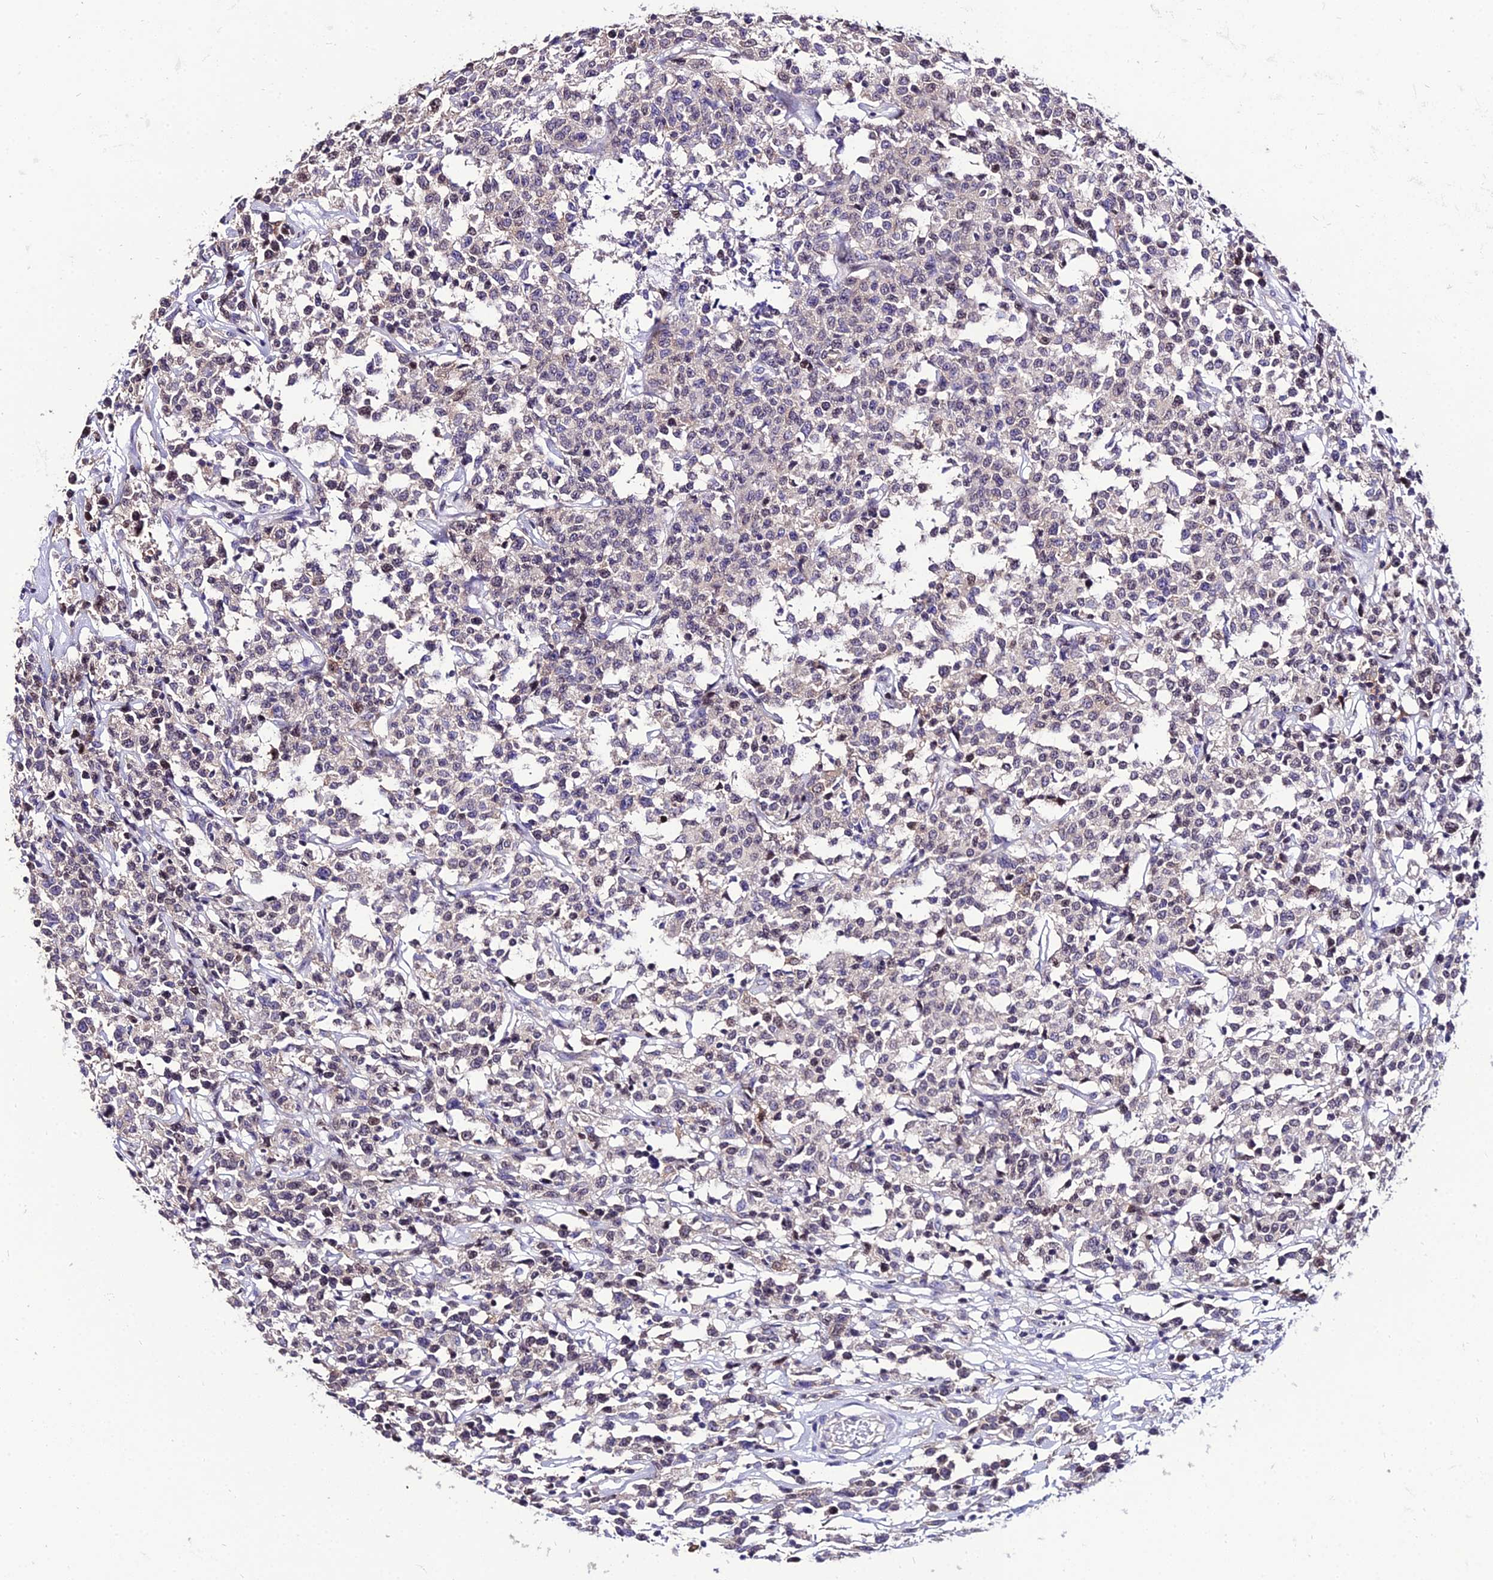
{"staining": {"intensity": "moderate", "quantity": "<25%", "location": "nuclear"}, "tissue": "lymphoma", "cell_type": "Tumor cells", "image_type": "cancer", "snomed": [{"axis": "morphology", "description": "Malignant lymphoma, non-Hodgkin's type, Low grade"}, {"axis": "topography", "description": "Small intestine"}], "caption": "High-power microscopy captured an immunohistochemistry micrograph of low-grade malignant lymphoma, non-Hodgkin's type, revealing moderate nuclear staining in about <25% of tumor cells.", "gene": "SHQ1", "patient": {"sex": "female", "age": 59}}